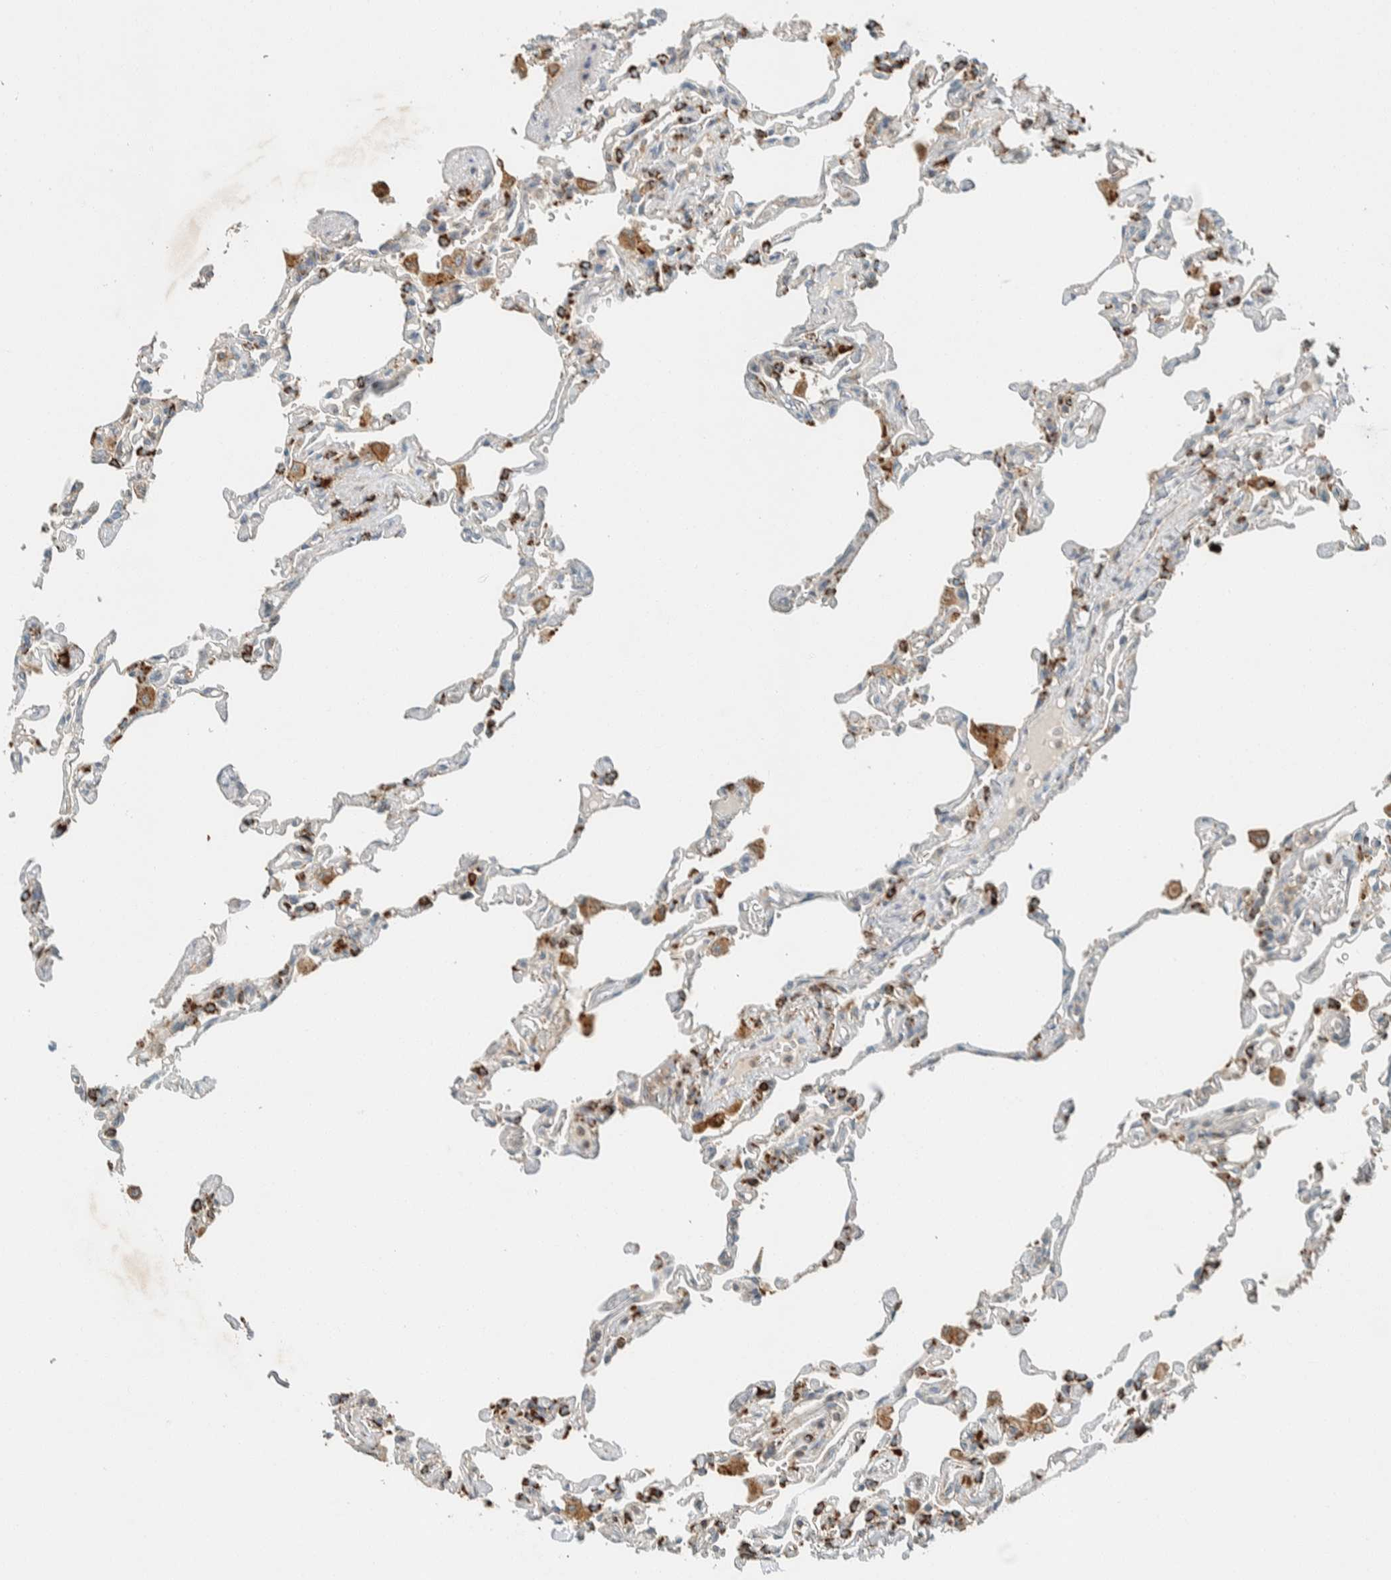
{"staining": {"intensity": "weak", "quantity": "25%-75%", "location": "cytoplasmic/membranous"}, "tissue": "lung", "cell_type": "Alveolar cells", "image_type": "normal", "snomed": [{"axis": "morphology", "description": "Normal tissue, NOS"}, {"axis": "topography", "description": "Lung"}], "caption": "The photomicrograph demonstrates staining of normal lung, revealing weak cytoplasmic/membranous protein positivity (brown color) within alveolar cells. The protein of interest is shown in brown color, while the nuclei are stained blue.", "gene": "SPAG5", "patient": {"sex": "male", "age": 21}}